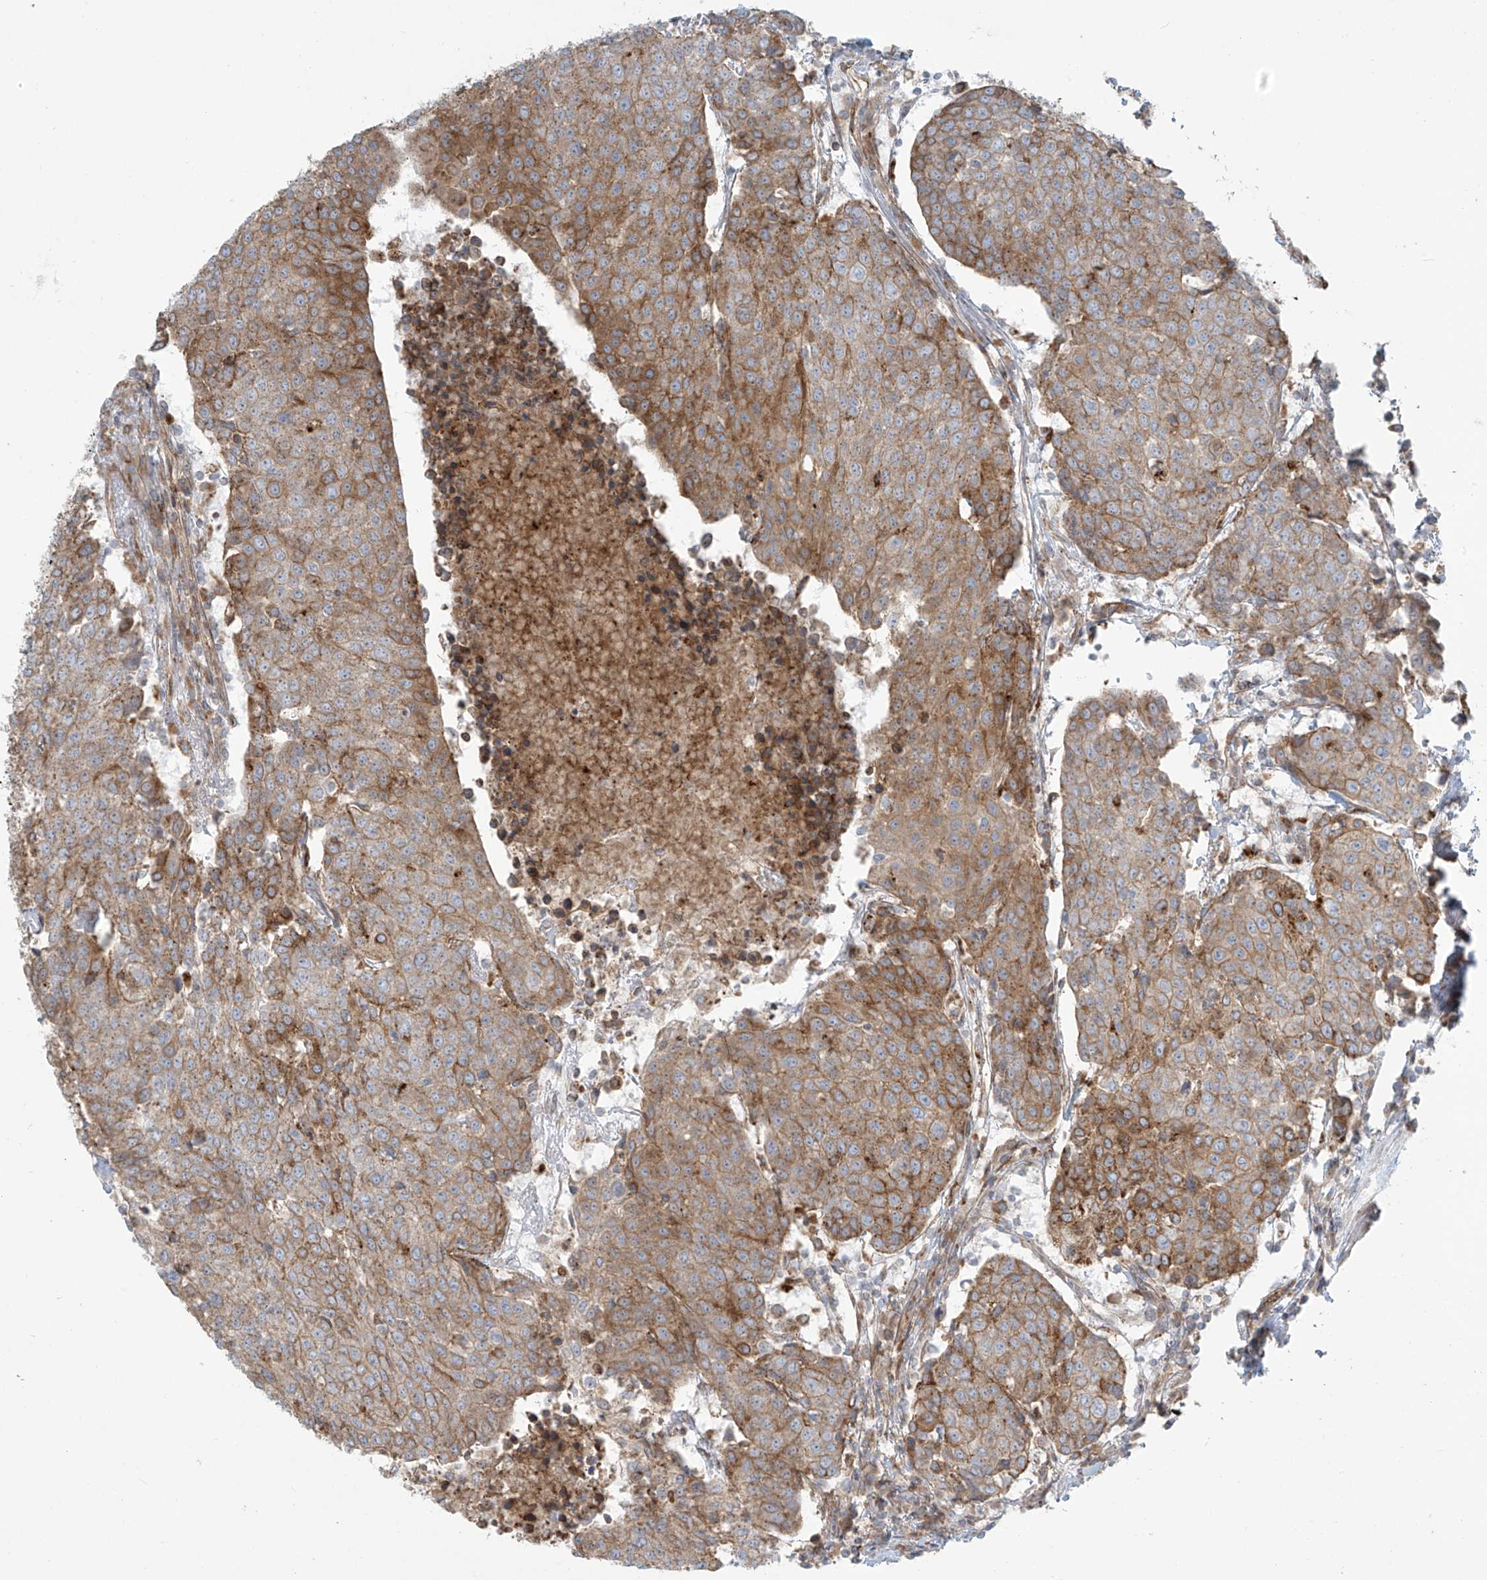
{"staining": {"intensity": "moderate", "quantity": ">75%", "location": "cytoplasmic/membranous"}, "tissue": "urothelial cancer", "cell_type": "Tumor cells", "image_type": "cancer", "snomed": [{"axis": "morphology", "description": "Urothelial carcinoma, High grade"}, {"axis": "topography", "description": "Urinary bladder"}], "caption": "Protein analysis of urothelial cancer tissue reveals moderate cytoplasmic/membranous expression in about >75% of tumor cells.", "gene": "LZTS3", "patient": {"sex": "female", "age": 85}}